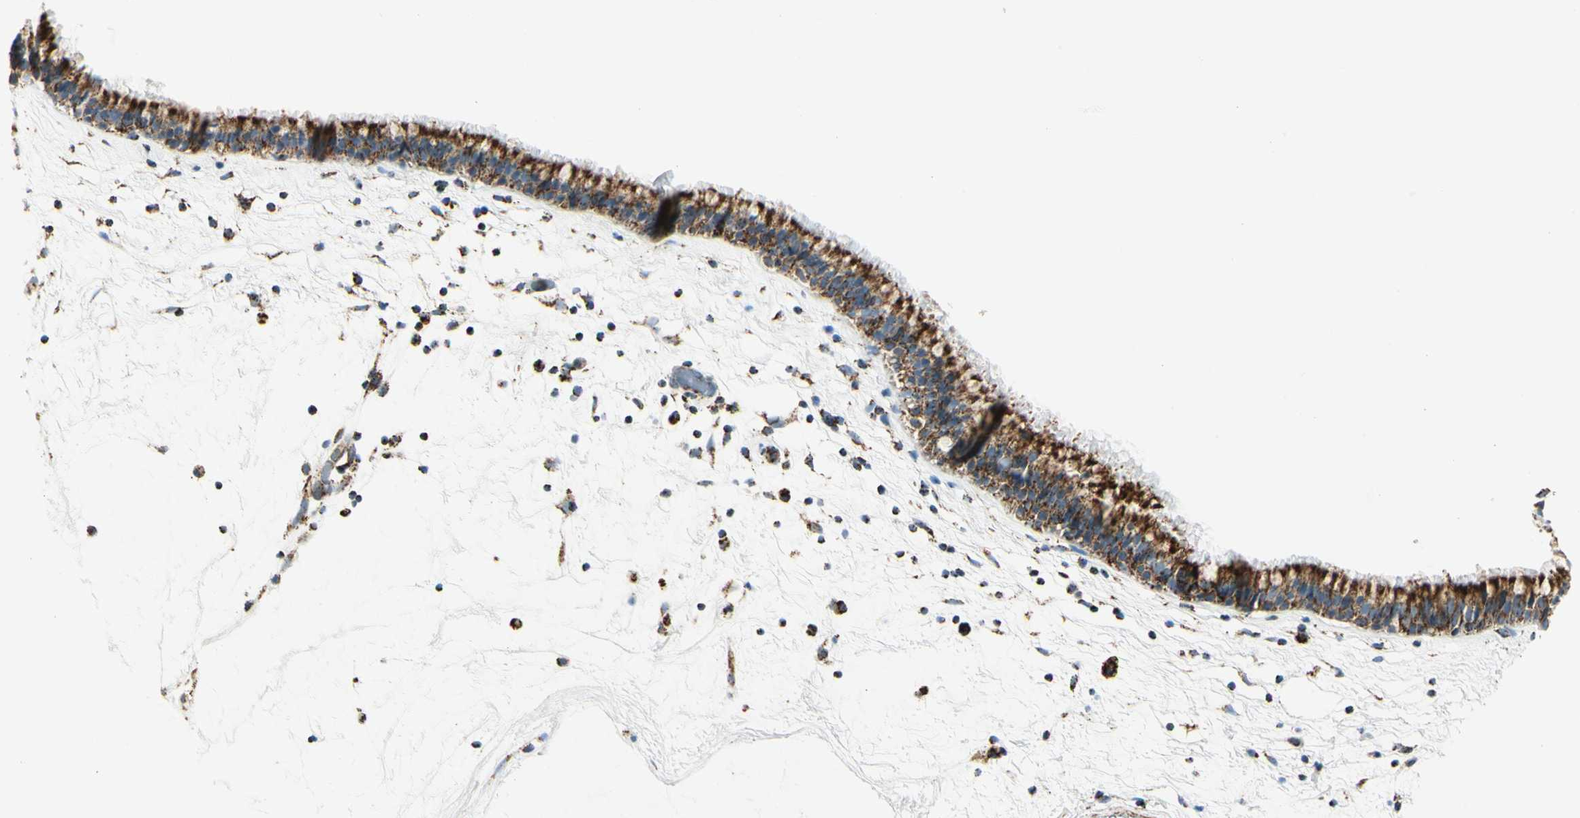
{"staining": {"intensity": "strong", "quantity": ">75%", "location": "cytoplasmic/membranous"}, "tissue": "nasopharynx", "cell_type": "Respiratory epithelial cells", "image_type": "normal", "snomed": [{"axis": "morphology", "description": "Normal tissue, NOS"}, {"axis": "morphology", "description": "Inflammation, NOS"}, {"axis": "topography", "description": "Nasopharynx"}], "caption": "Immunohistochemistry histopathology image of unremarkable human nasopharynx stained for a protein (brown), which reveals high levels of strong cytoplasmic/membranous positivity in approximately >75% of respiratory epithelial cells.", "gene": "ME2", "patient": {"sex": "male", "age": 48}}